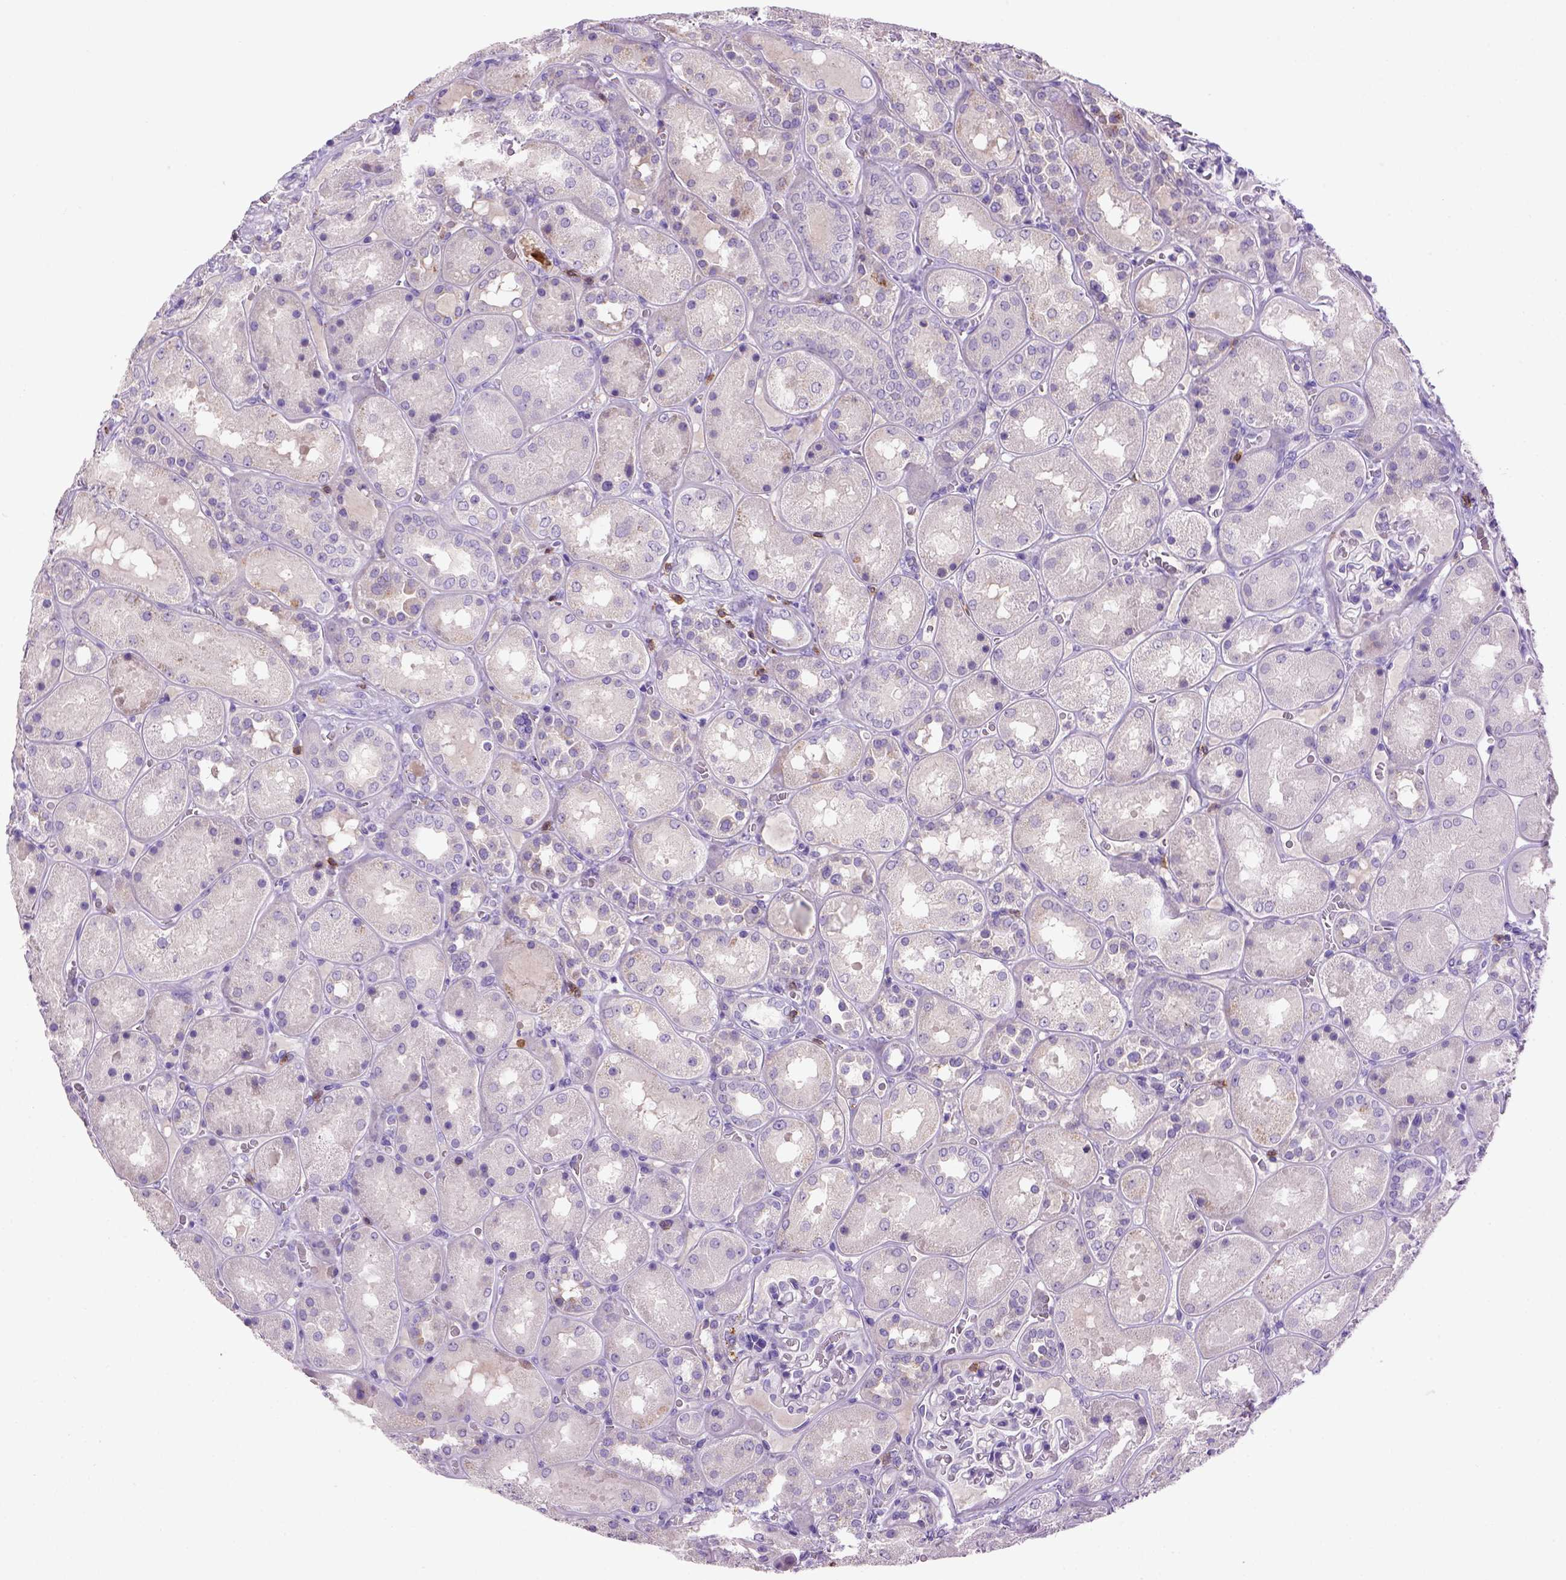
{"staining": {"intensity": "negative", "quantity": "none", "location": "none"}, "tissue": "kidney", "cell_type": "Cells in glomeruli", "image_type": "normal", "snomed": [{"axis": "morphology", "description": "Normal tissue, NOS"}, {"axis": "topography", "description": "Kidney"}], "caption": "Immunohistochemistry (IHC) of normal human kidney displays no expression in cells in glomeruli.", "gene": "CD3E", "patient": {"sex": "male", "age": 73}}